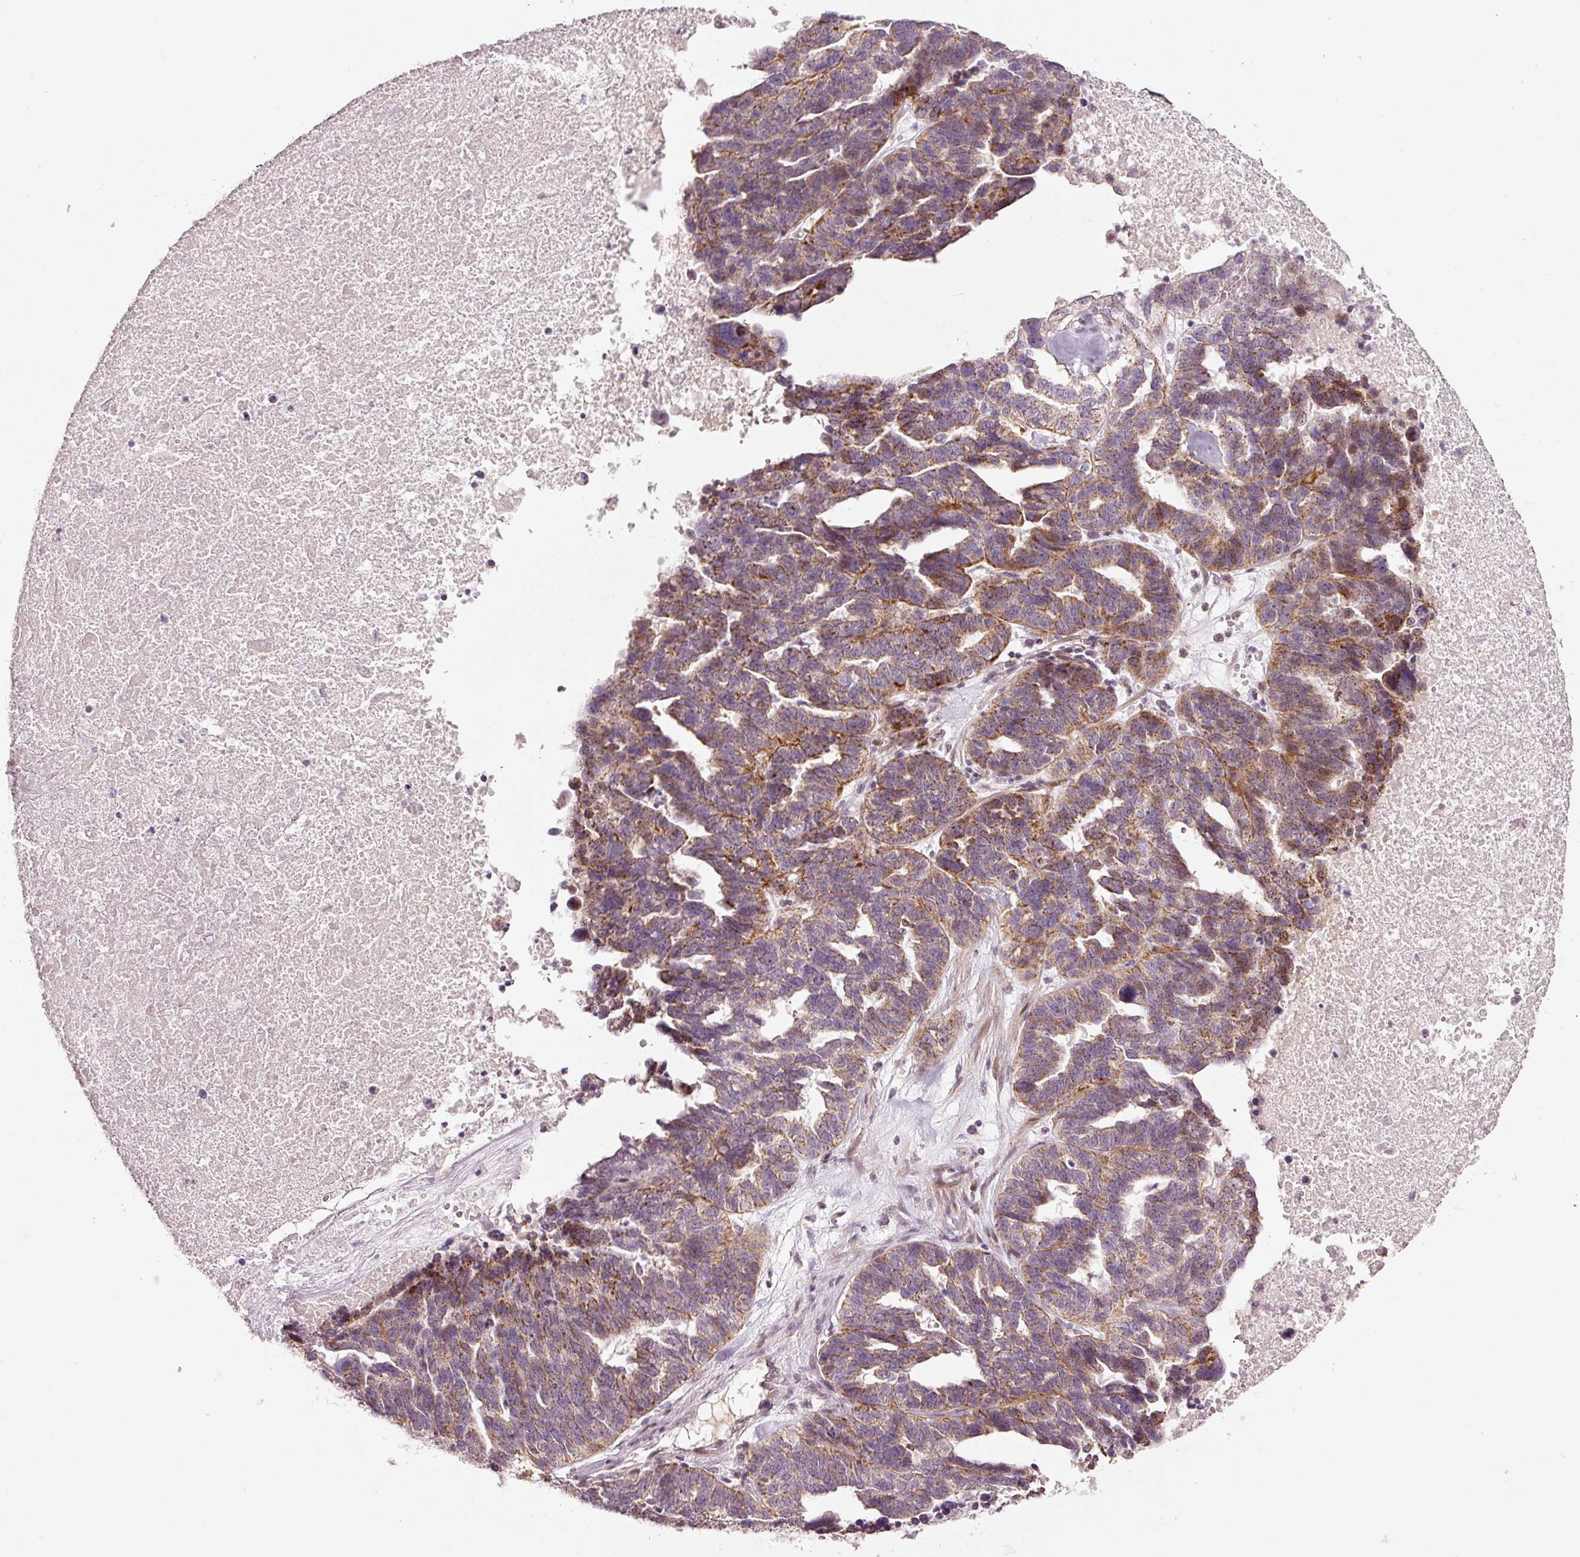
{"staining": {"intensity": "moderate", "quantity": ">75%", "location": "cytoplasmic/membranous"}, "tissue": "ovarian cancer", "cell_type": "Tumor cells", "image_type": "cancer", "snomed": [{"axis": "morphology", "description": "Cystadenocarcinoma, serous, NOS"}, {"axis": "topography", "description": "Ovary"}], "caption": "Brown immunohistochemical staining in human ovarian cancer shows moderate cytoplasmic/membranous staining in about >75% of tumor cells. The protein is stained brown, and the nuclei are stained in blue (DAB IHC with brightfield microscopy, high magnification).", "gene": "TOB2", "patient": {"sex": "female", "age": 59}}